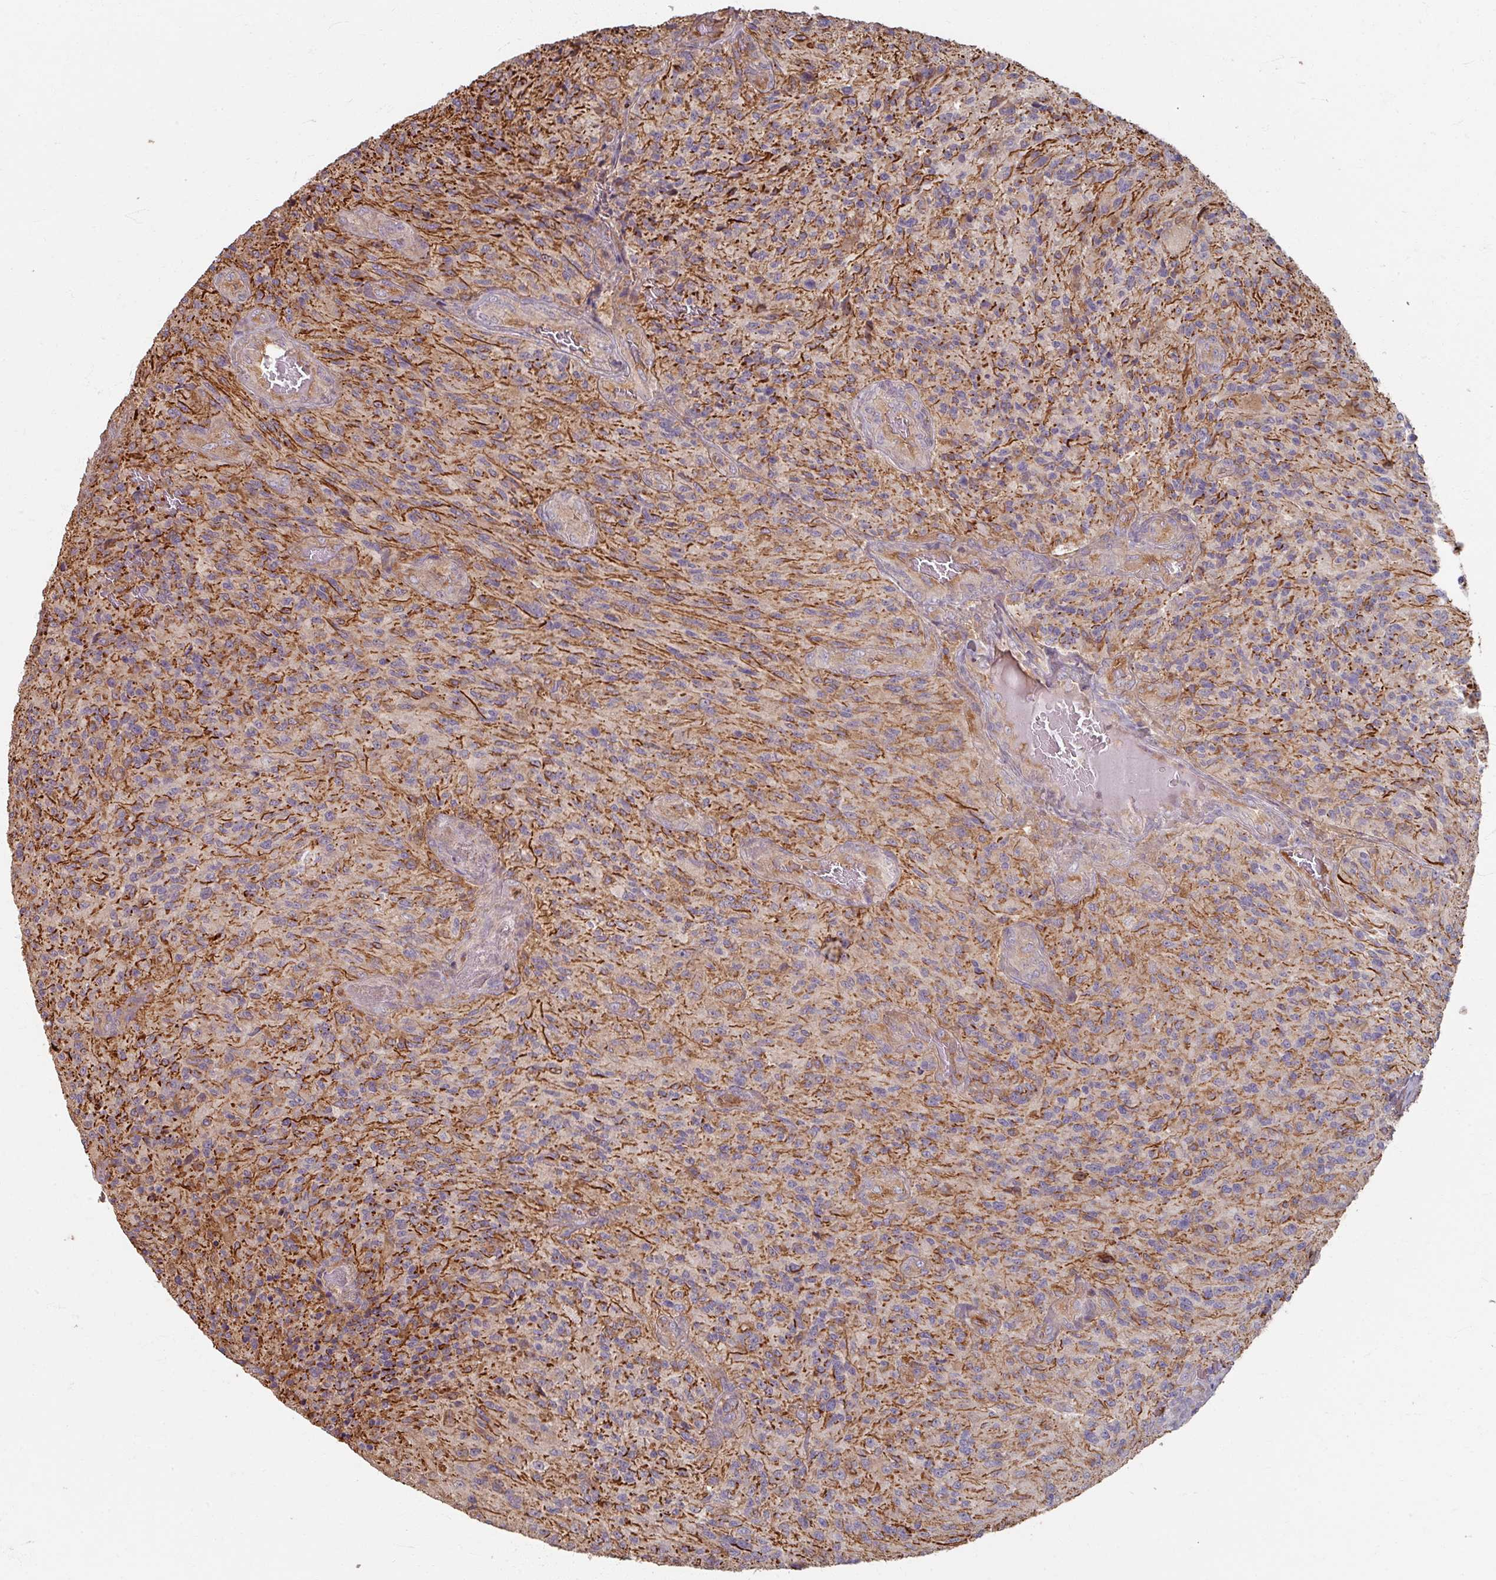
{"staining": {"intensity": "weak", "quantity": "<25%", "location": "cytoplasmic/membranous"}, "tissue": "glioma", "cell_type": "Tumor cells", "image_type": "cancer", "snomed": [{"axis": "morphology", "description": "Normal tissue, NOS"}, {"axis": "morphology", "description": "Glioma, malignant, High grade"}, {"axis": "topography", "description": "Cerebral cortex"}], "caption": "High power microscopy photomicrograph of an immunohistochemistry (IHC) image of glioma, revealing no significant expression in tumor cells.", "gene": "CCDC68", "patient": {"sex": "male", "age": 56}}